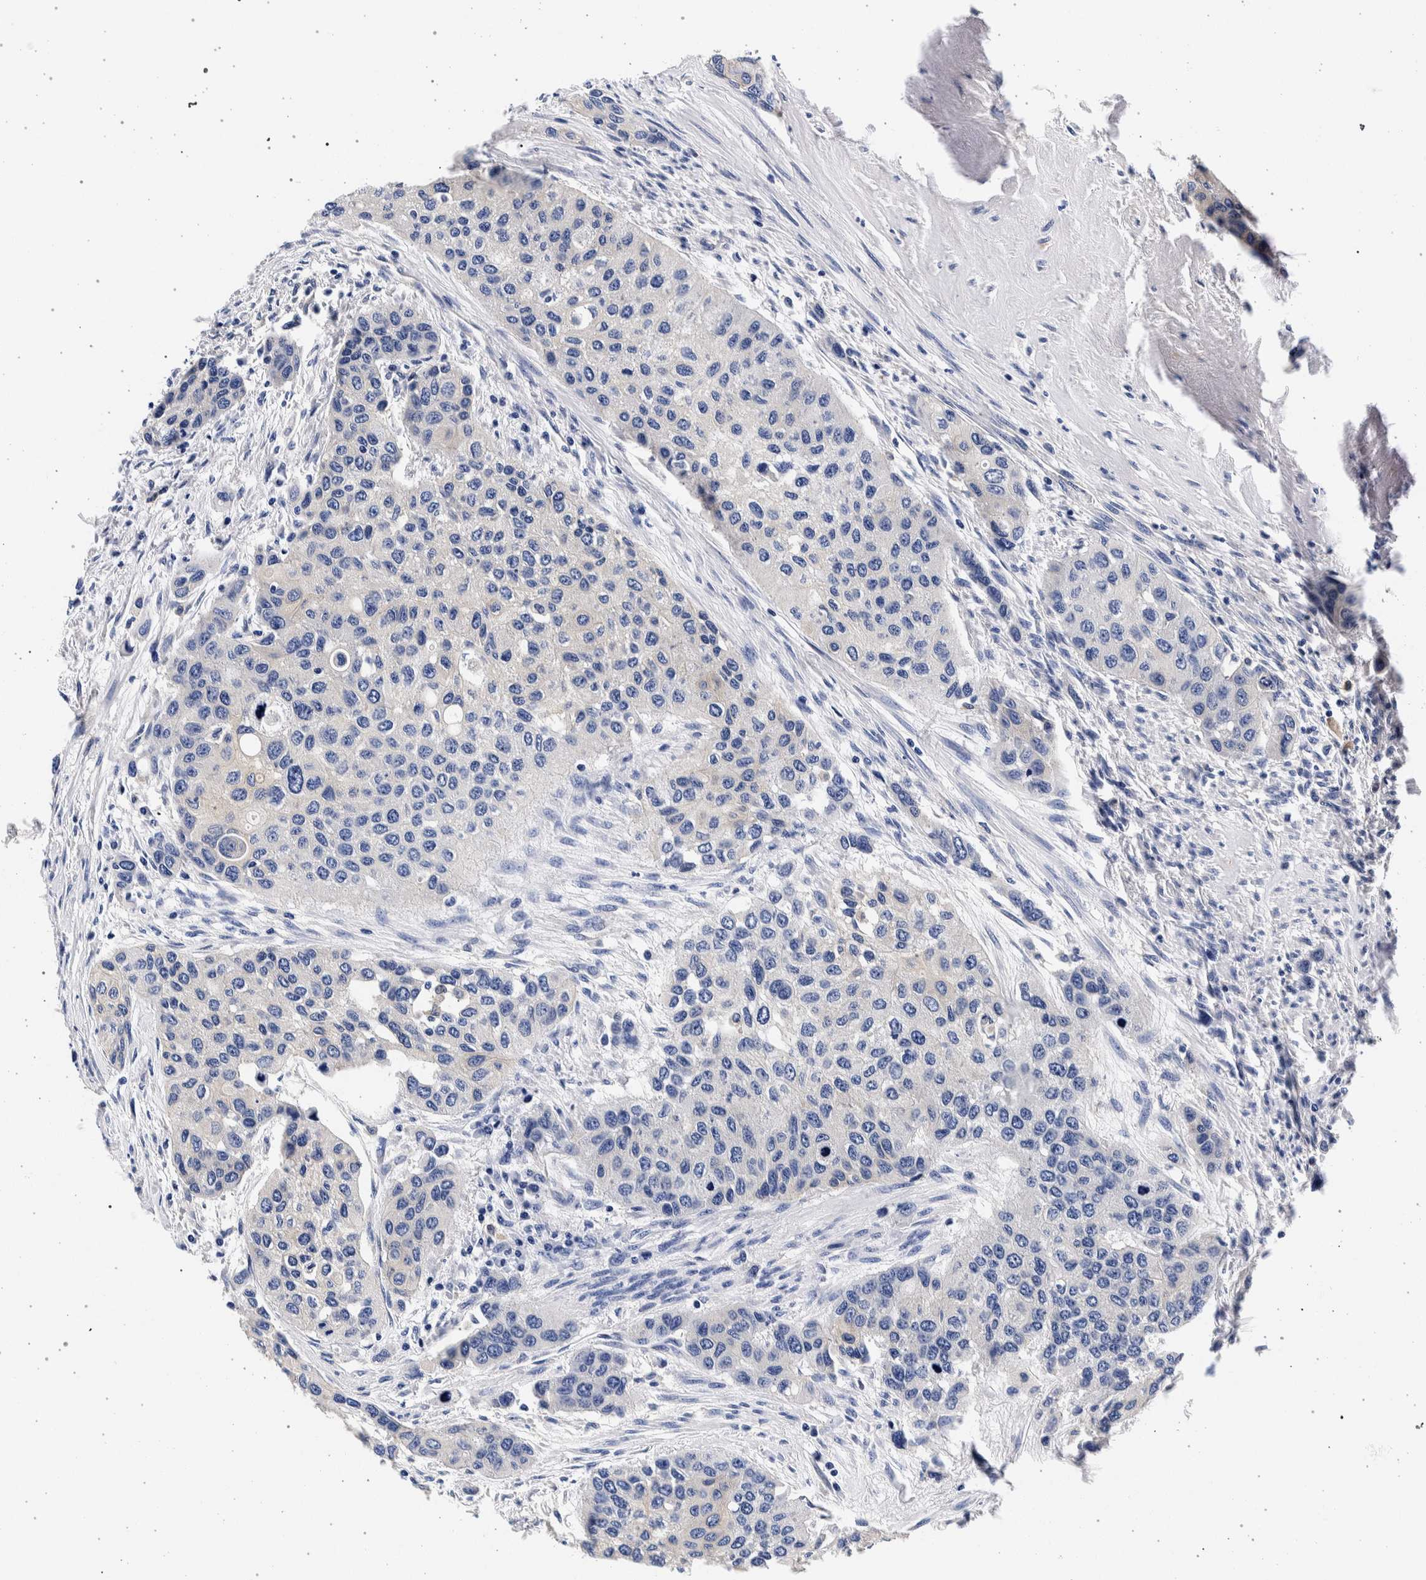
{"staining": {"intensity": "negative", "quantity": "none", "location": "none"}, "tissue": "urothelial cancer", "cell_type": "Tumor cells", "image_type": "cancer", "snomed": [{"axis": "morphology", "description": "Urothelial carcinoma, High grade"}, {"axis": "topography", "description": "Urinary bladder"}], "caption": "This is an immunohistochemistry photomicrograph of high-grade urothelial carcinoma. There is no expression in tumor cells.", "gene": "NIBAN2", "patient": {"sex": "female", "age": 56}}